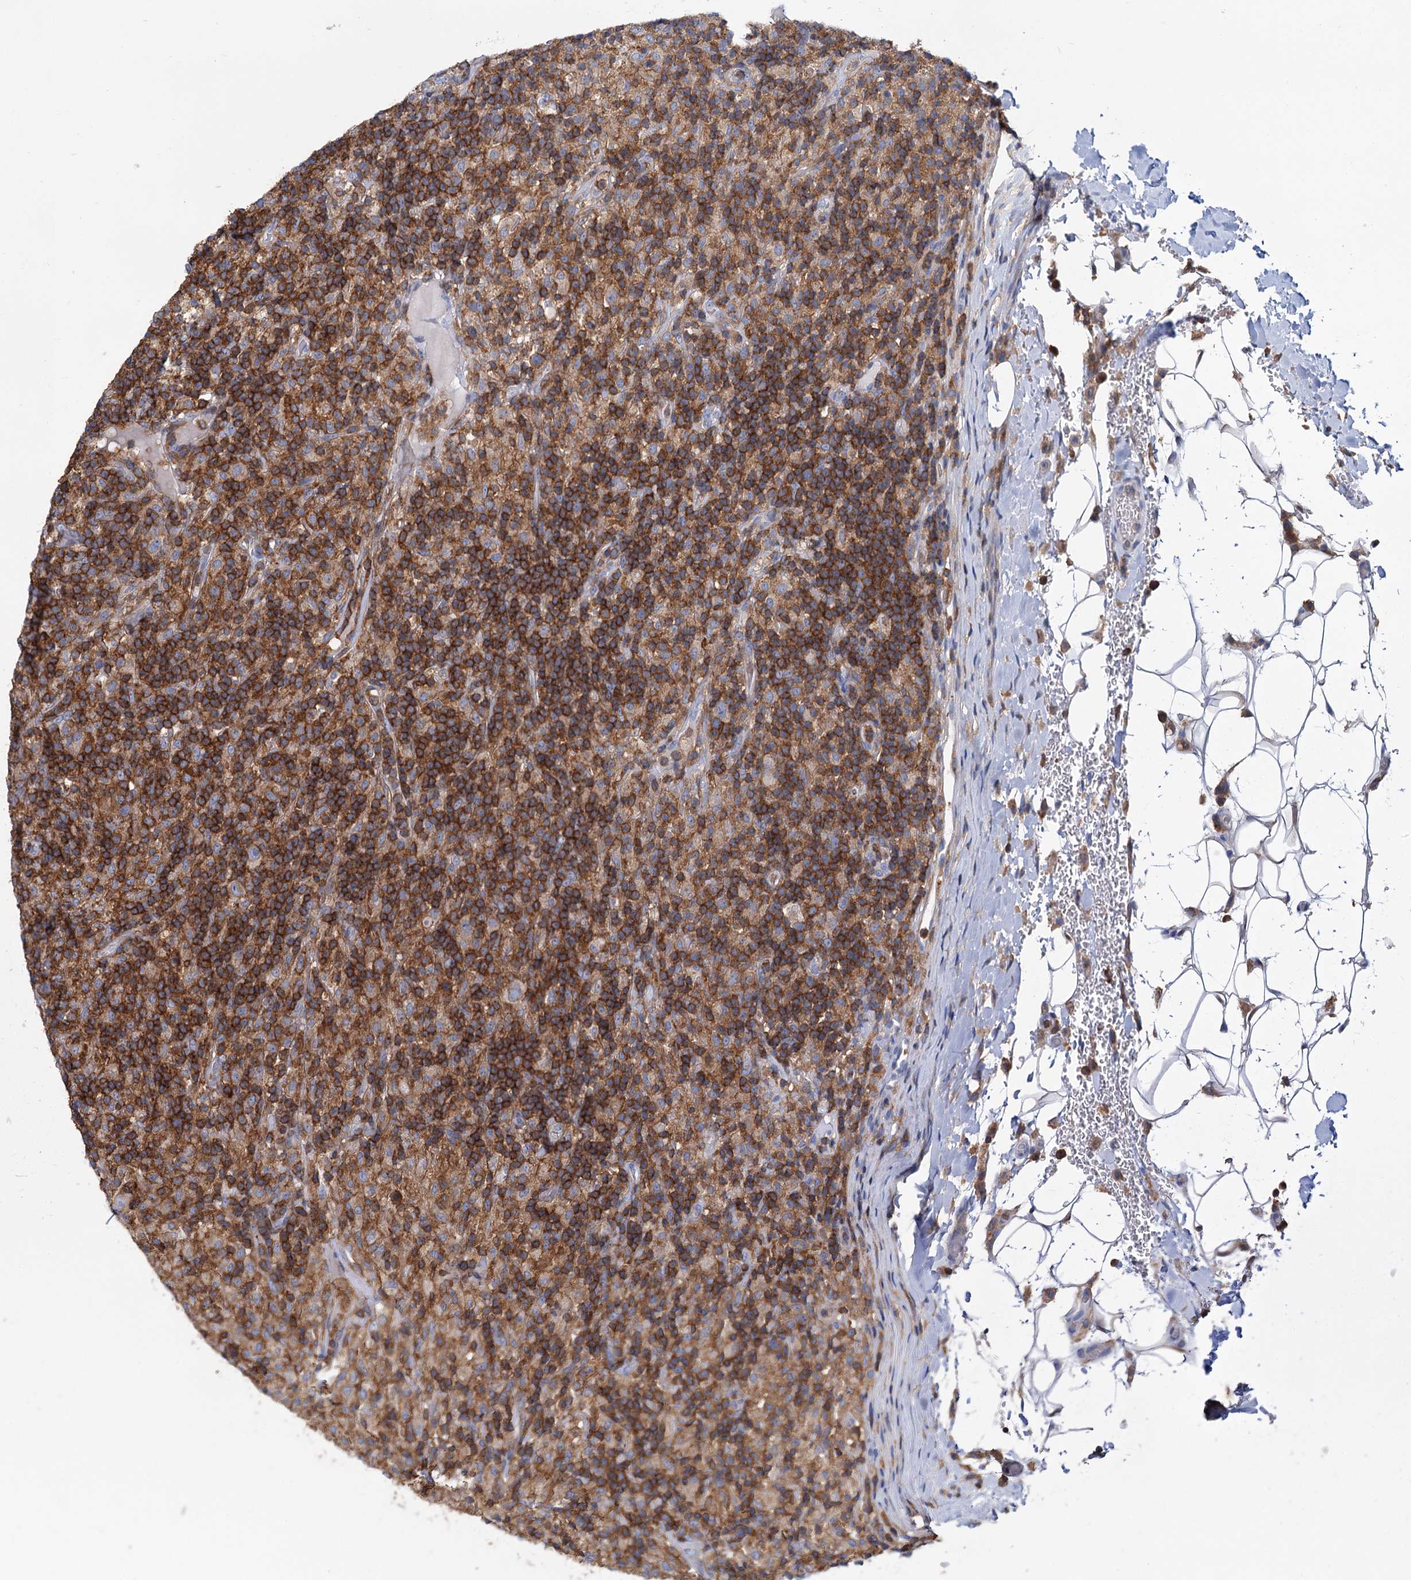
{"staining": {"intensity": "weak", "quantity": "<25%", "location": "cytoplasmic/membranous"}, "tissue": "lymphoma", "cell_type": "Tumor cells", "image_type": "cancer", "snomed": [{"axis": "morphology", "description": "Hodgkin's disease, NOS"}, {"axis": "topography", "description": "Lymph node"}], "caption": "Immunohistochemistry histopathology image of human Hodgkin's disease stained for a protein (brown), which shows no staining in tumor cells.", "gene": "LRCH4", "patient": {"sex": "male", "age": 70}}